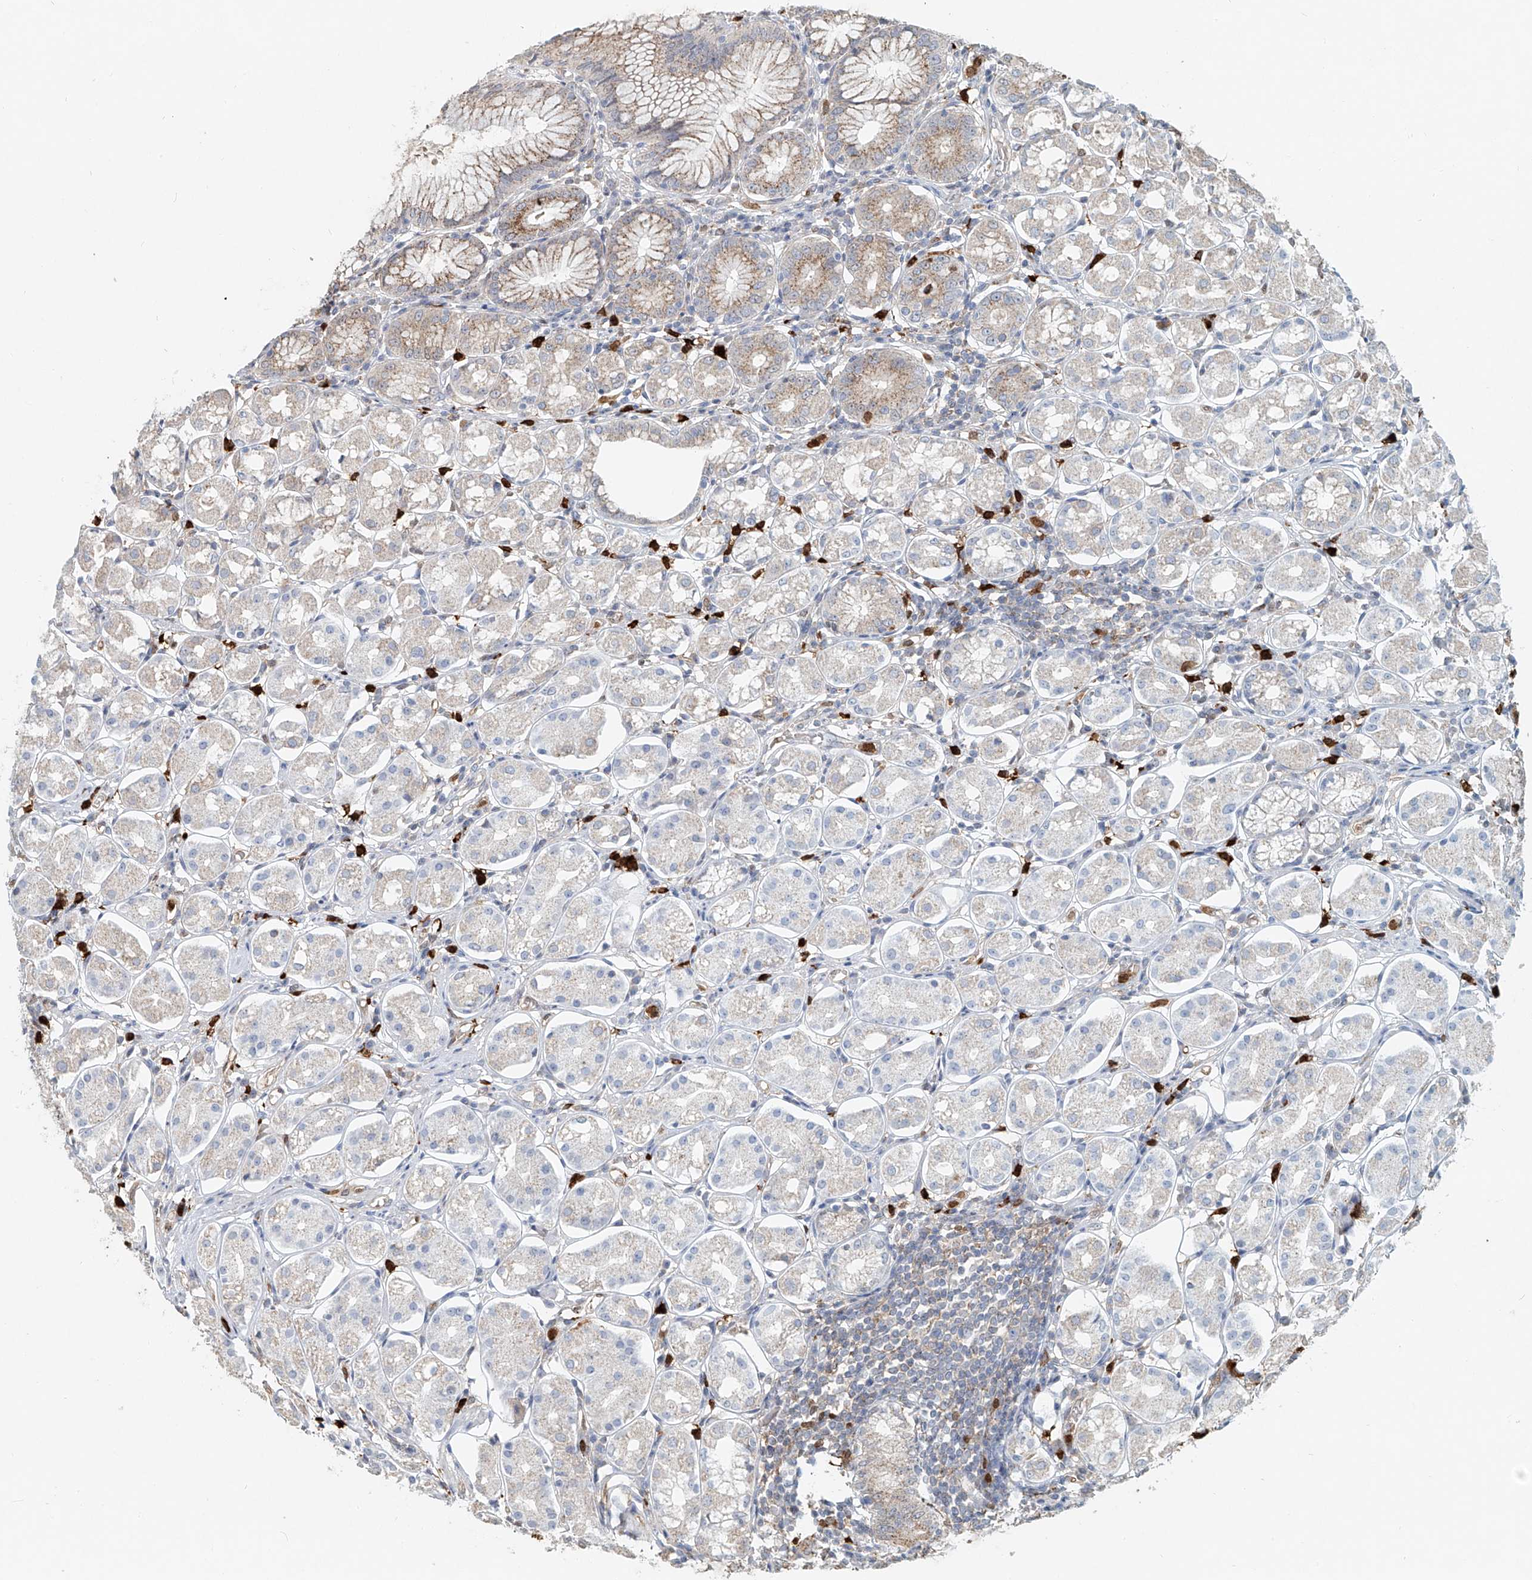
{"staining": {"intensity": "moderate", "quantity": "25%-75%", "location": "cytoplasmic/membranous"}, "tissue": "stomach", "cell_type": "Glandular cells", "image_type": "normal", "snomed": [{"axis": "morphology", "description": "Normal tissue, NOS"}, {"axis": "topography", "description": "Stomach, lower"}], "caption": "Stomach stained with immunohistochemistry (IHC) reveals moderate cytoplasmic/membranous staining in approximately 25%-75% of glandular cells. The staining is performed using DAB (3,3'-diaminobenzidine) brown chromogen to label protein expression. The nuclei are counter-stained blue using hematoxylin.", "gene": "PTPRA", "patient": {"sex": "female", "age": 56}}